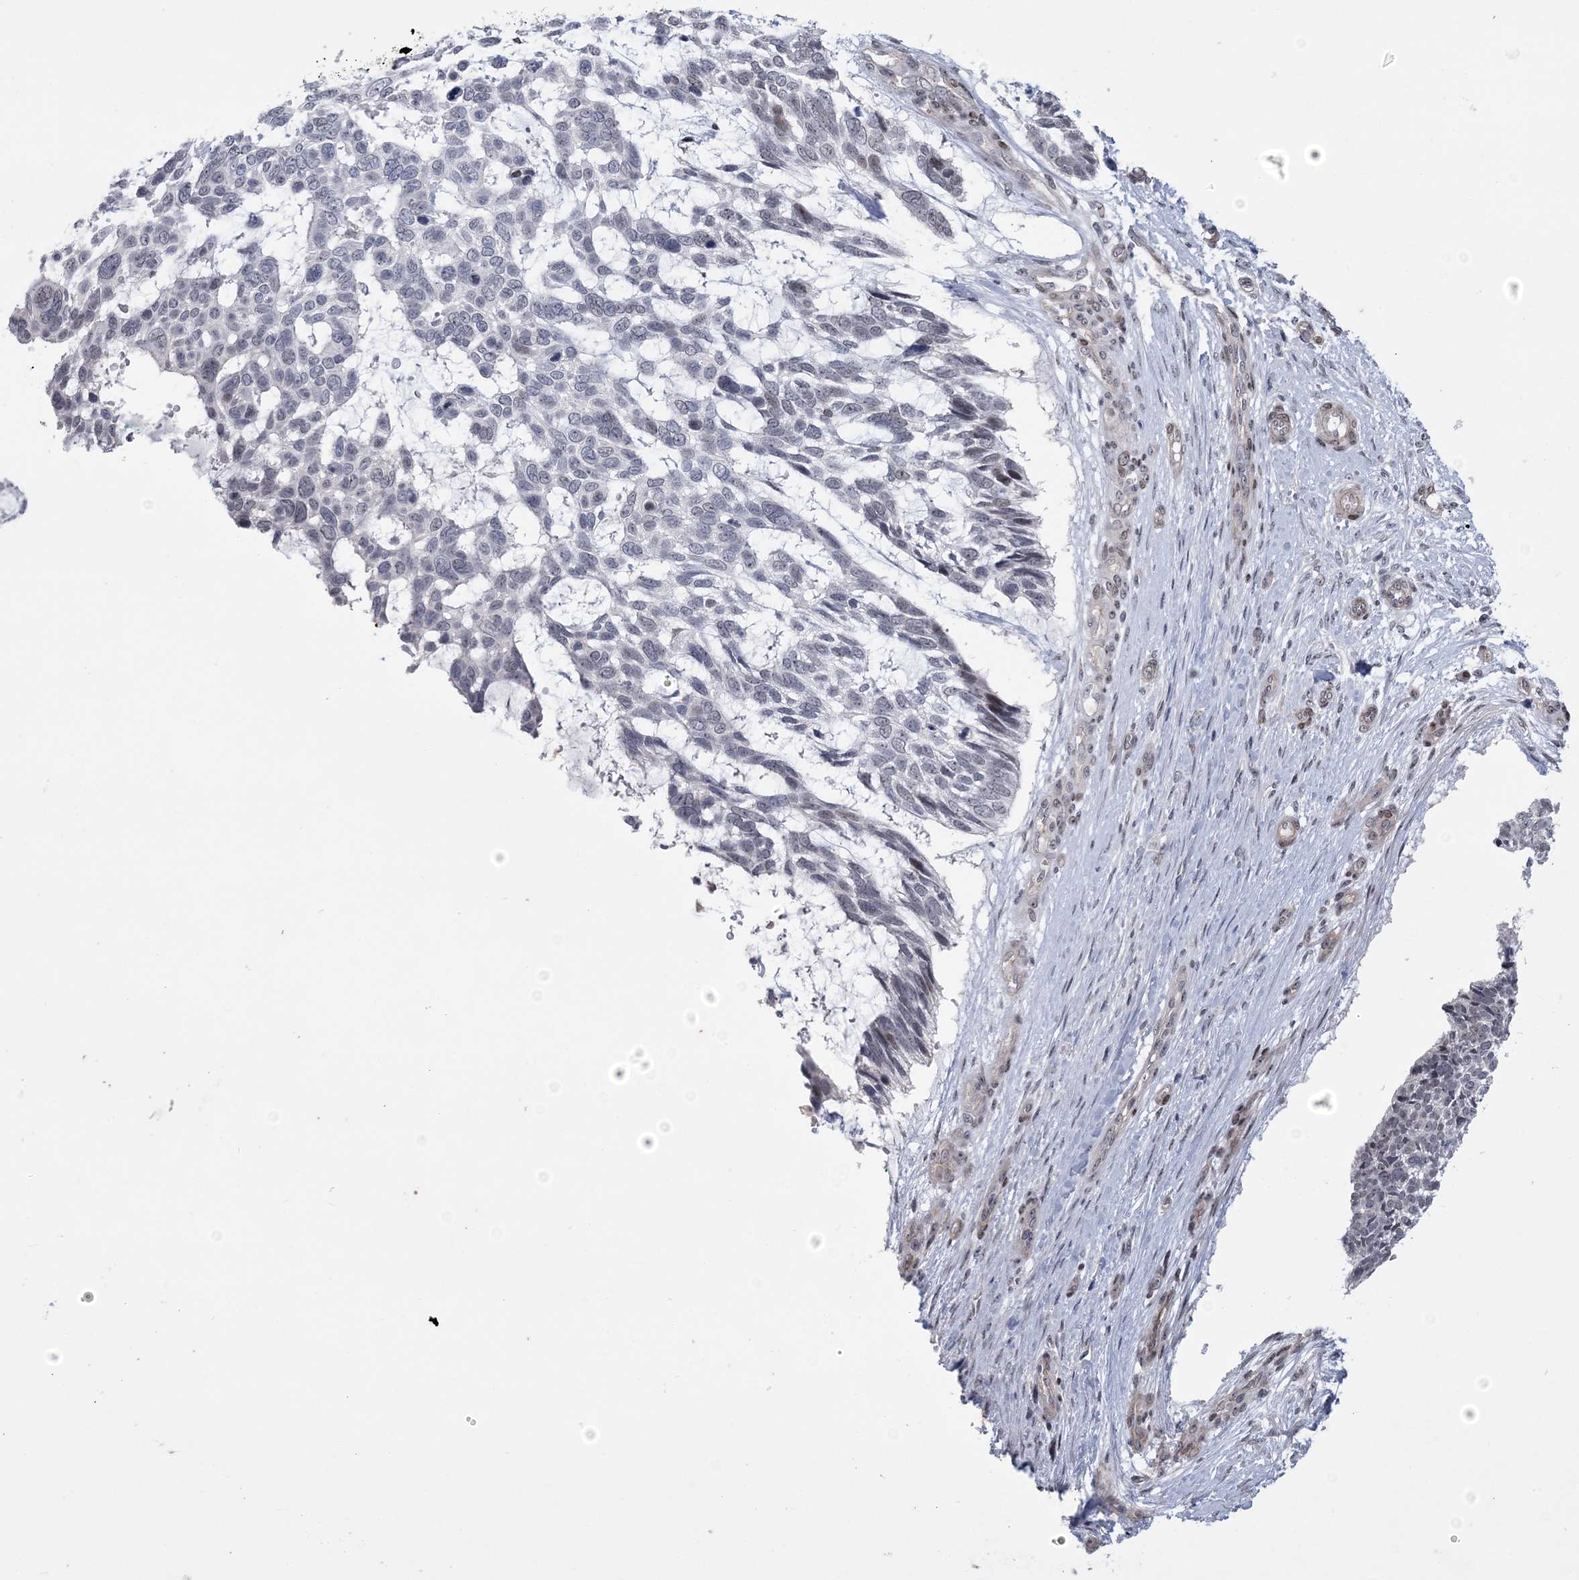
{"staining": {"intensity": "negative", "quantity": "none", "location": "none"}, "tissue": "skin cancer", "cell_type": "Tumor cells", "image_type": "cancer", "snomed": [{"axis": "morphology", "description": "Basal cell carcinoma"}, {"axis": "topography", "description": "Skin"}], "caption": "This is an immunohistochemistry histopathology image of skin cancer (basal cell carcinoma). There is no expression in tumor cells.", "gene": "HOMEZ", "patient": {"sex": "male", "age": 88}}